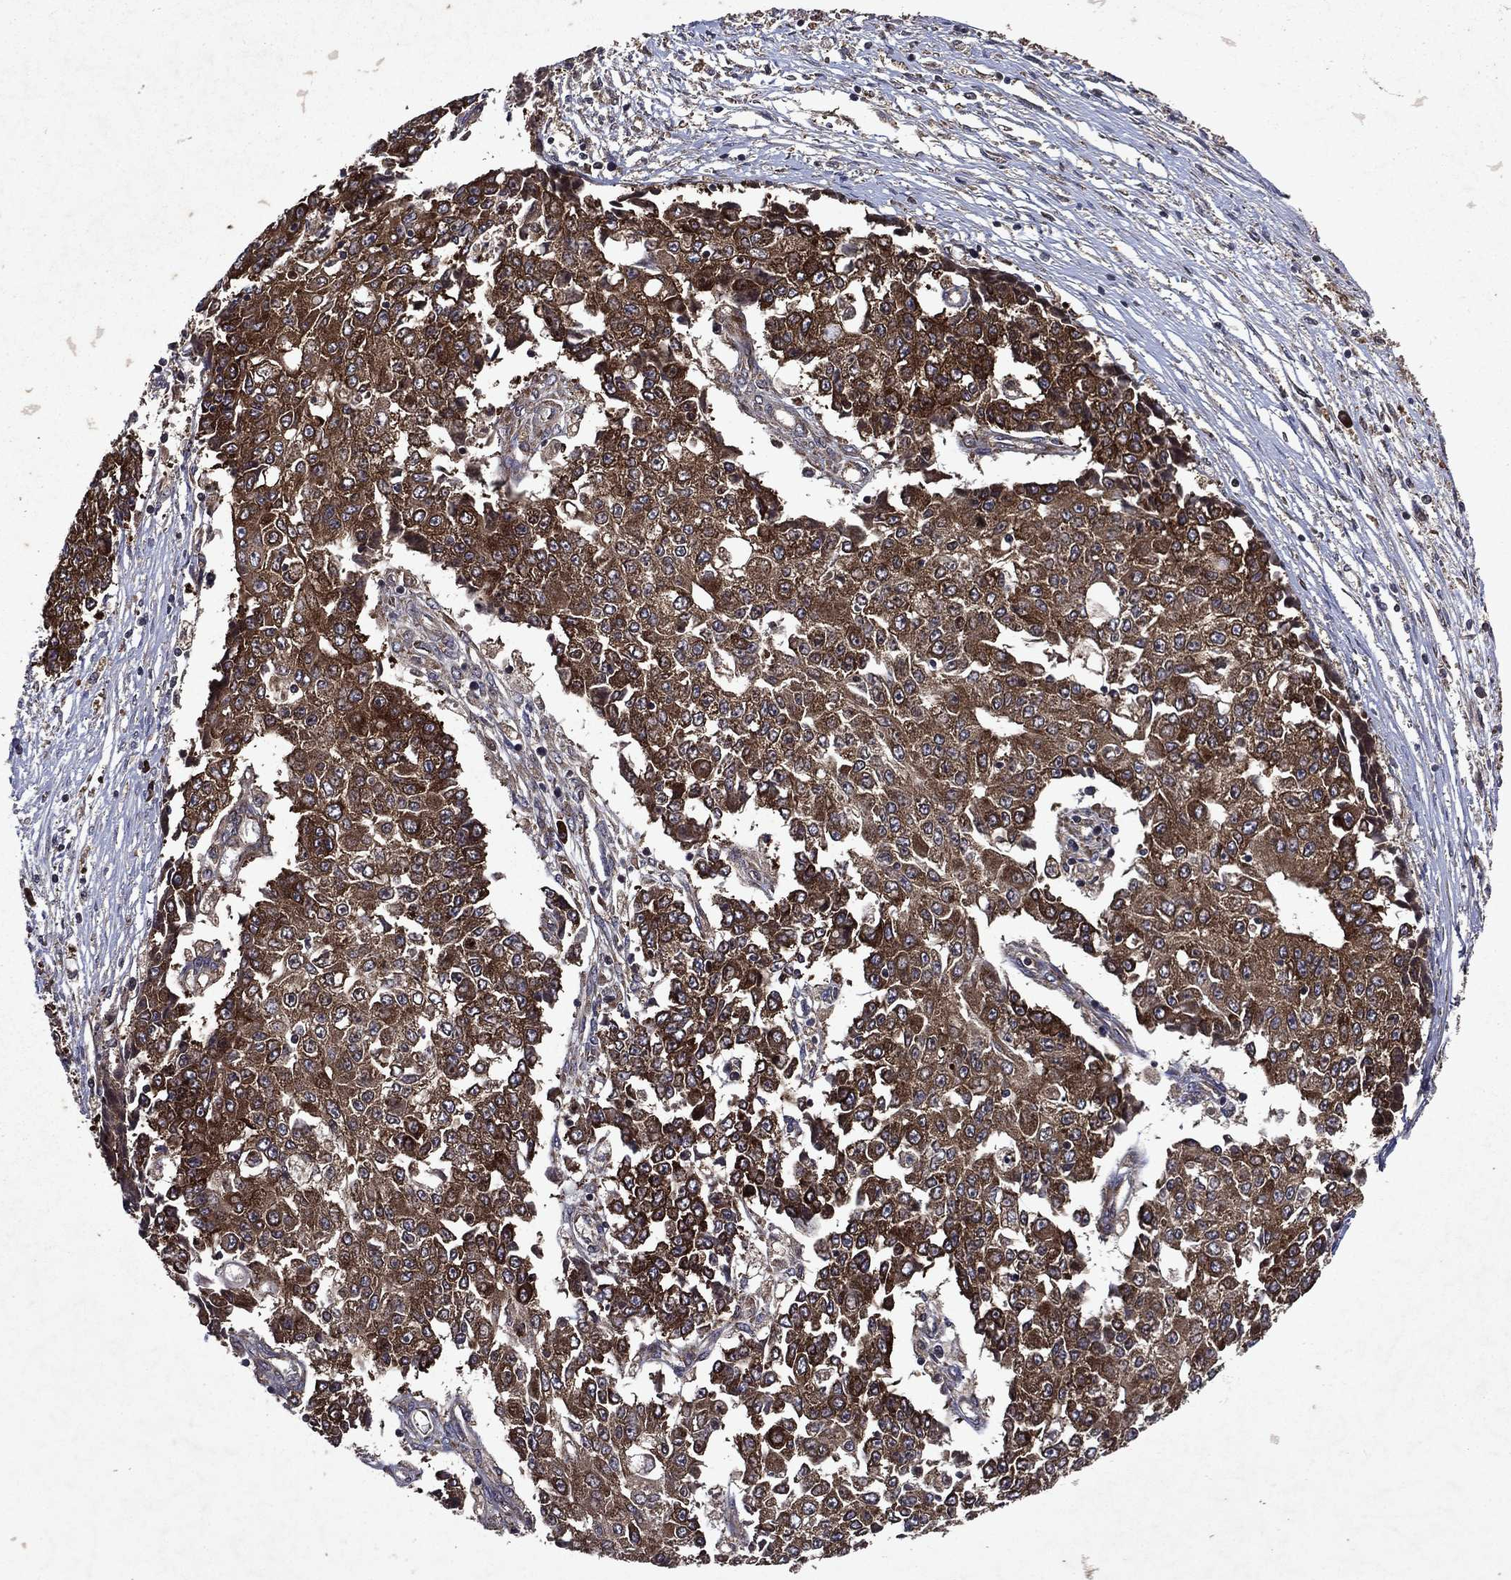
{"staining": {"intensity": "strong", "quantity": ">75%", "location": "cytoplasmic/membranous"}, "tissue": "ovarian cancer", "cell_type": "Tumor cells", "image_type": "cancer", "snomed": [{"axis": "morphology", "description": "Carcinoma, endometroid"}, {"axis": "topography", "description": "Ovary"}], "caption": "Strong cytoplasmic/membranous staining for a protein is present in about >75% of tumor cells of ovarian endometroid carcinoma using immunohistochemistry (IHC).", "gene": "EIF2B4", "patient": {"sex": "female", "age": 42}}